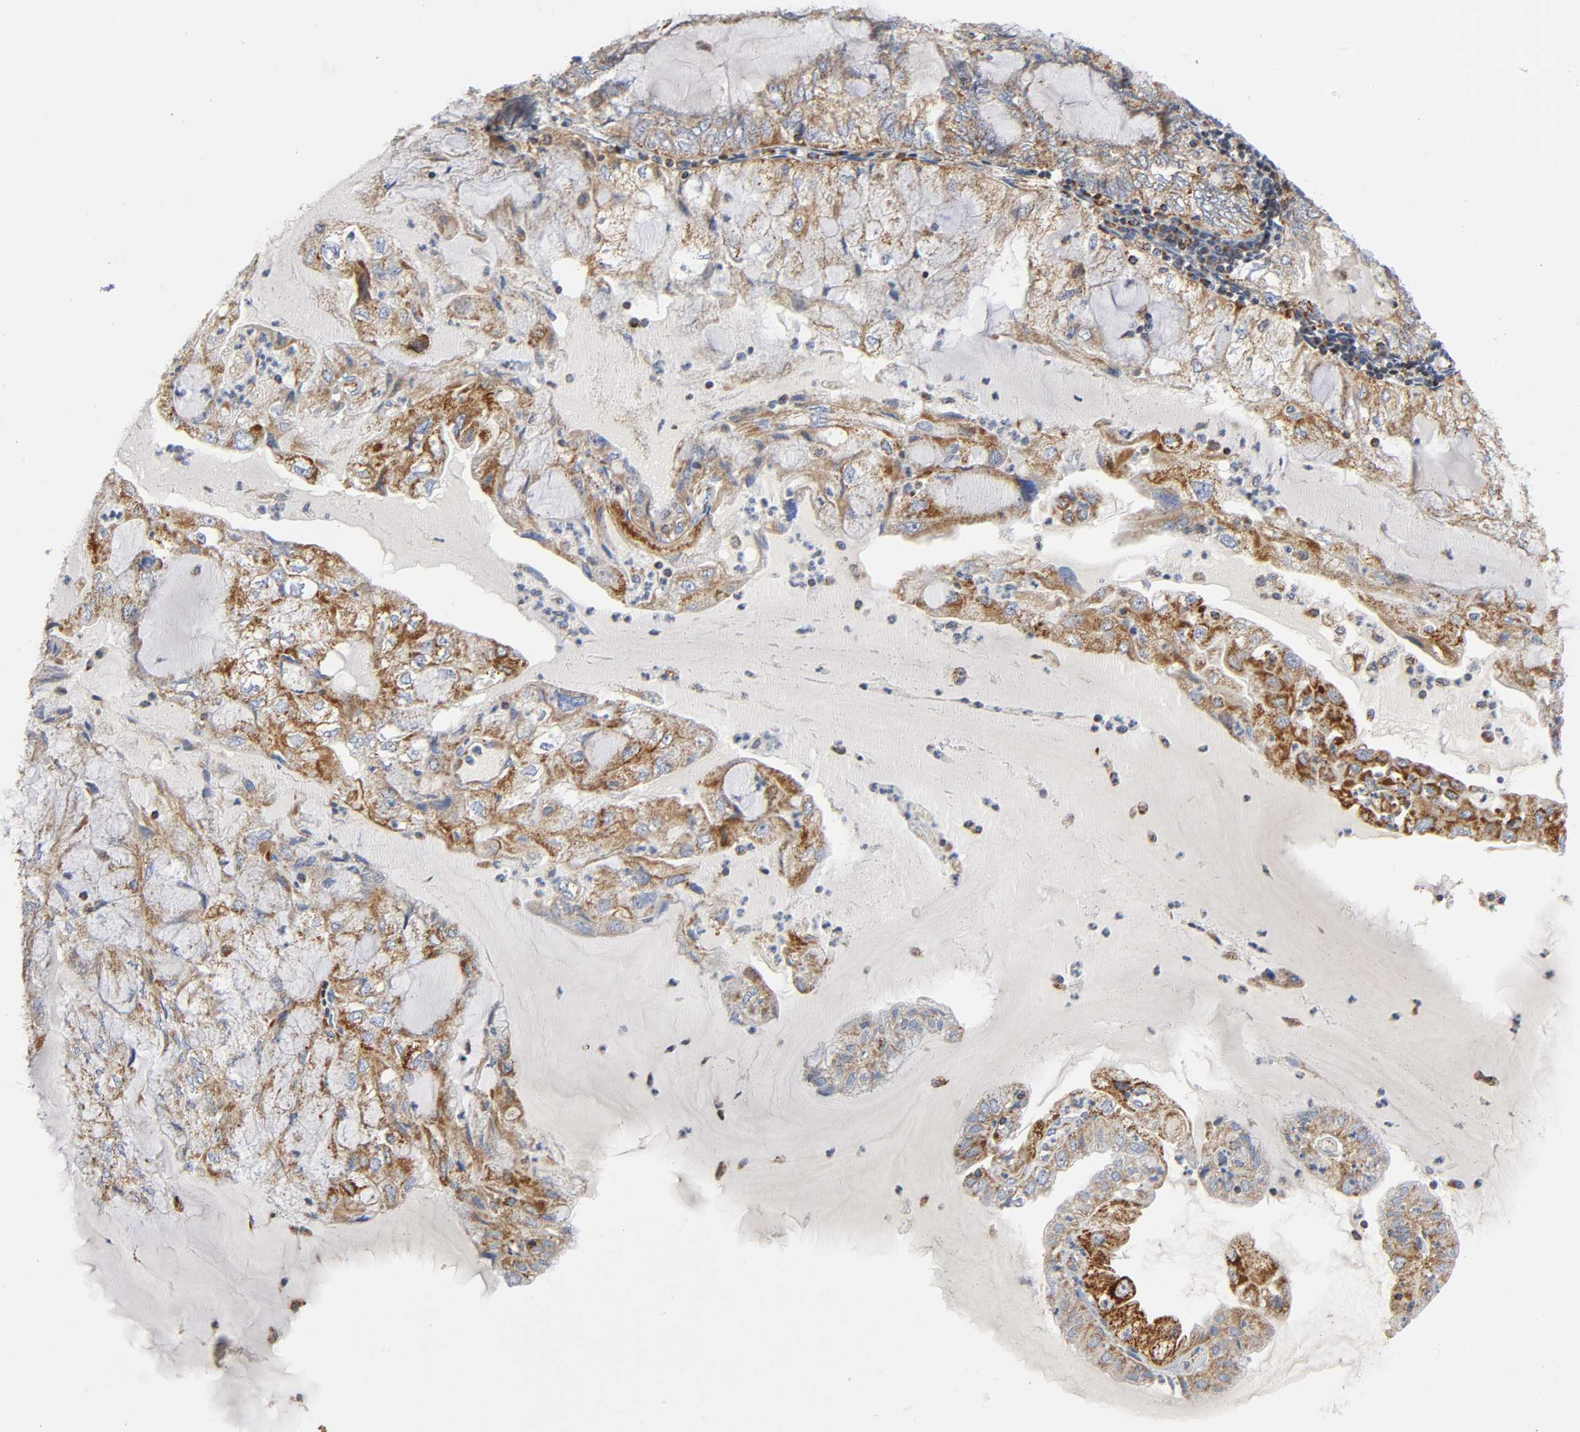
{"staining": {"intensity": "strong", "quantity": ">75%", "location": "cytoplasmic/membranous"}, "tissue": "endometrial cancer", "cell_type": "Tumor cells", "image_type": "cancer", "snomed": [{"axis": "morphology", "description": "Adenocarcinoma, NOS"}, {"axis": "topography", "description": "Endometrium"}], "caption": "This image shows endometrial cancer stained with IHC to label a protein in brown. The cytoplasmic/membranous of tumor cells show strong positivity for the protein. Nuclei are counter-stained blue.", "gene": "BAK1", "patient": {"sex": "female", "age": 81}}